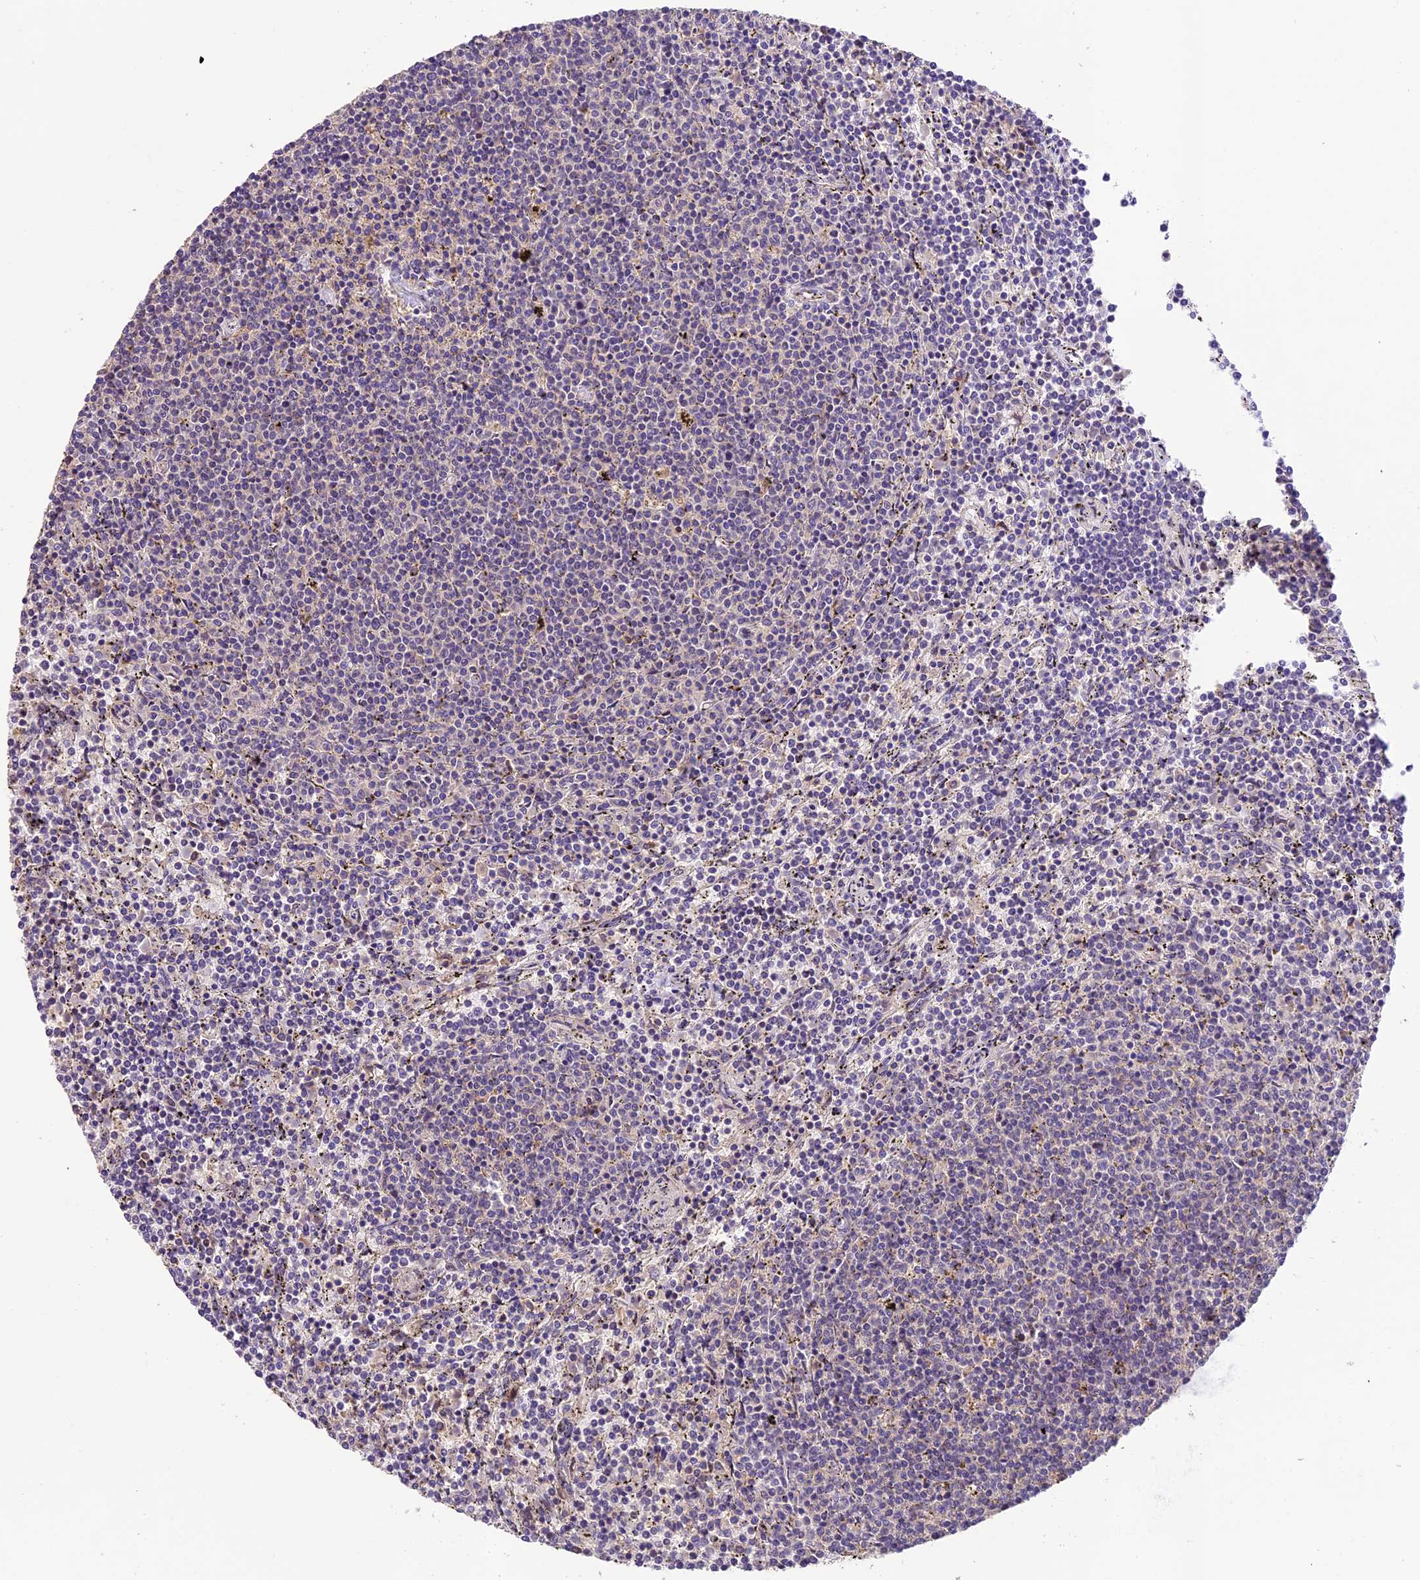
{"staining": {"intensity": "negative", "quantity": "none", "location": "none"}, "tissue": "lymphoma", "cell_type": "Tumor cells", "image_type": "cancer", "snomed": [{"axis": "morphology", "description": "Malignant lymphoma, non-Hodgkin's type, Low grade"}, {"axis": "topography", "description": "Spleen"}], "caption": "IHC micrograph of human lymphoma stained for a protein (brown), which demonstrates no positivity in tumor cells.", "gene": "DGKH", "patient": {"sex": "female", "age": 50}}